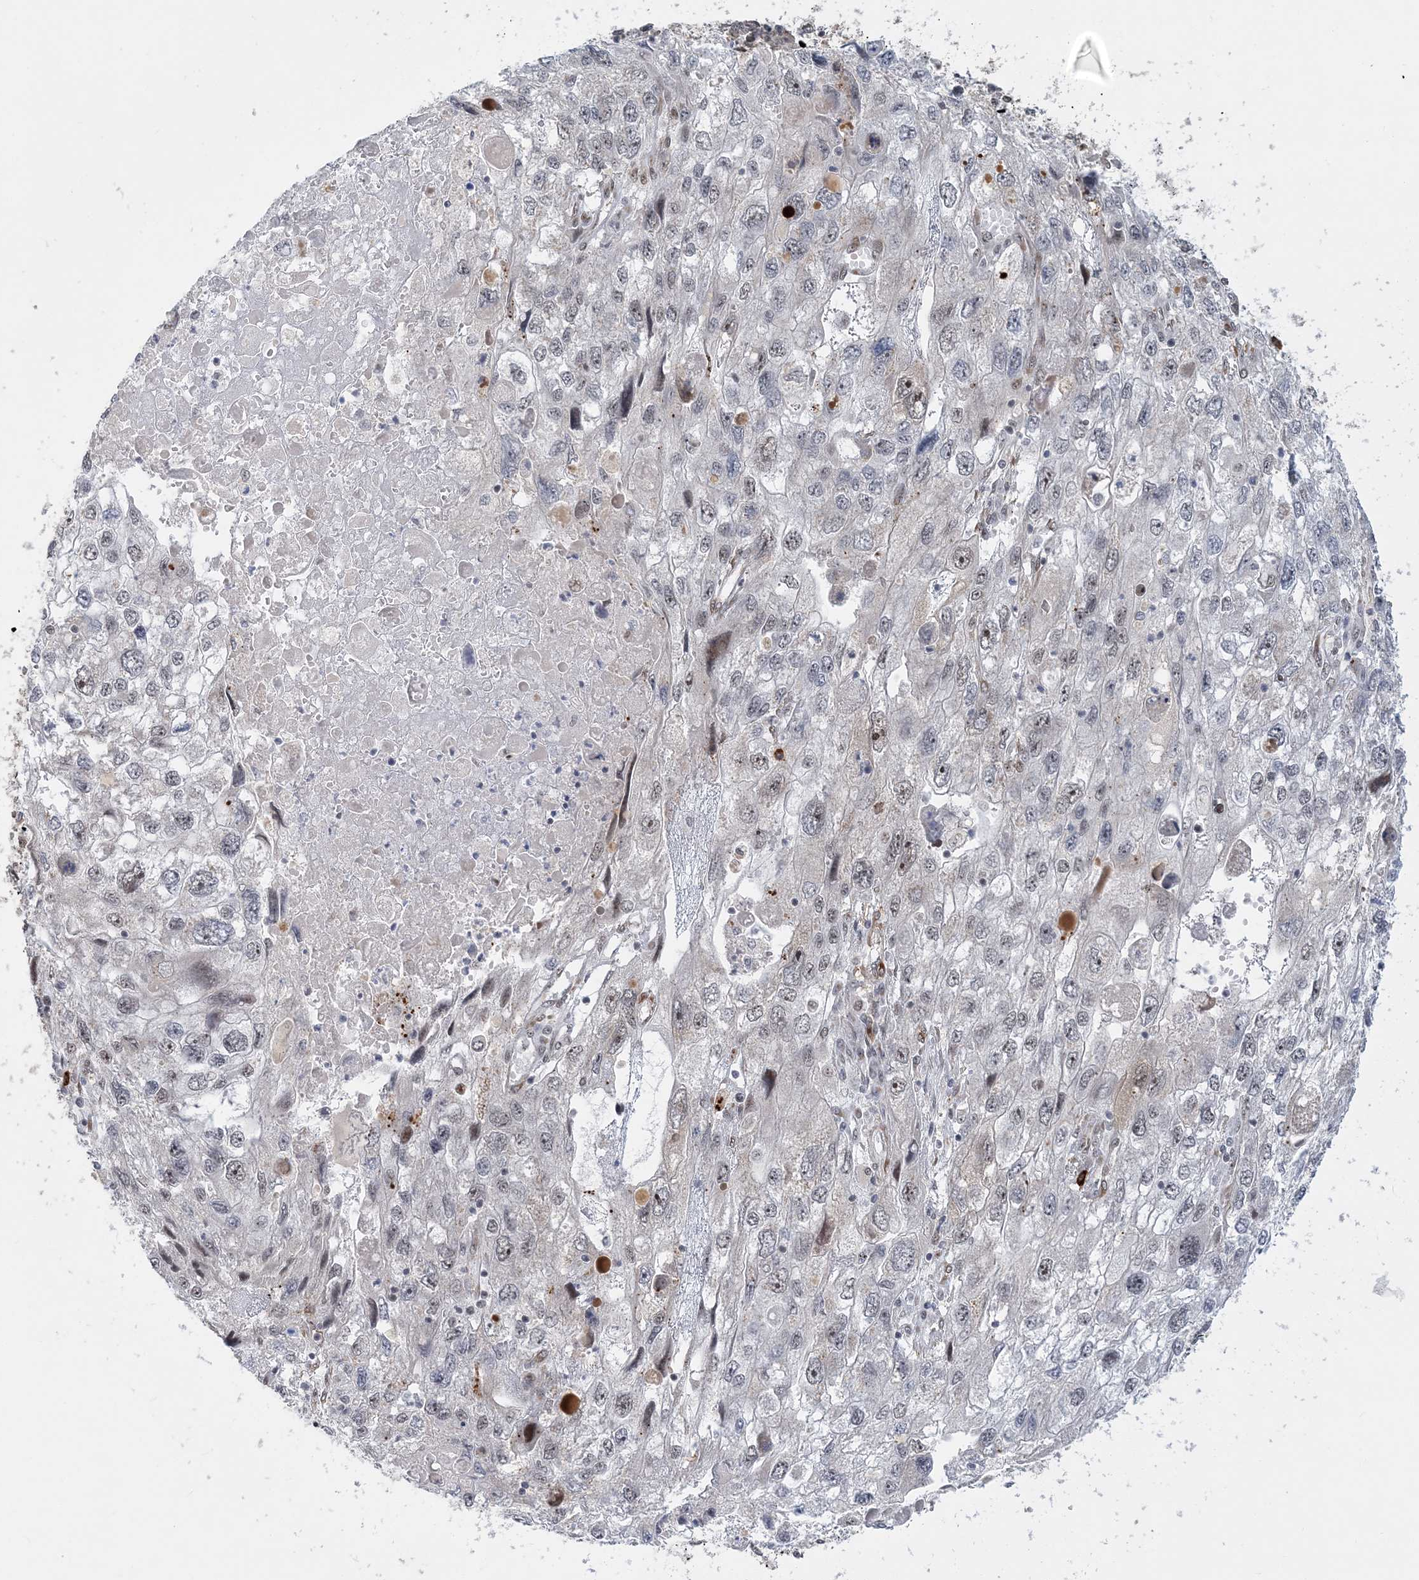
{"staining": {"intensity": "moderate", "quantity": "<25%", "location": "nuclear"}, "tissue": "endometrial cancer", "cell_type": "Tumor cells", "image_type": "cancer", "snomed": [{"axis": "morphology", "description": "Adenocarcinoma, NOS"}, {"axis": "topography", "description": "Endometrium"}], "caption": "DAB (3,3'-diaminobenzidine) immunohistochemical staining of endometrial cancer (adenocarcinoma) shows moderate nuclear protein expression in approximately <25% of tumor cells.", "gene": "PLRG1", "patient": {"sex": "female", "age": 49}}